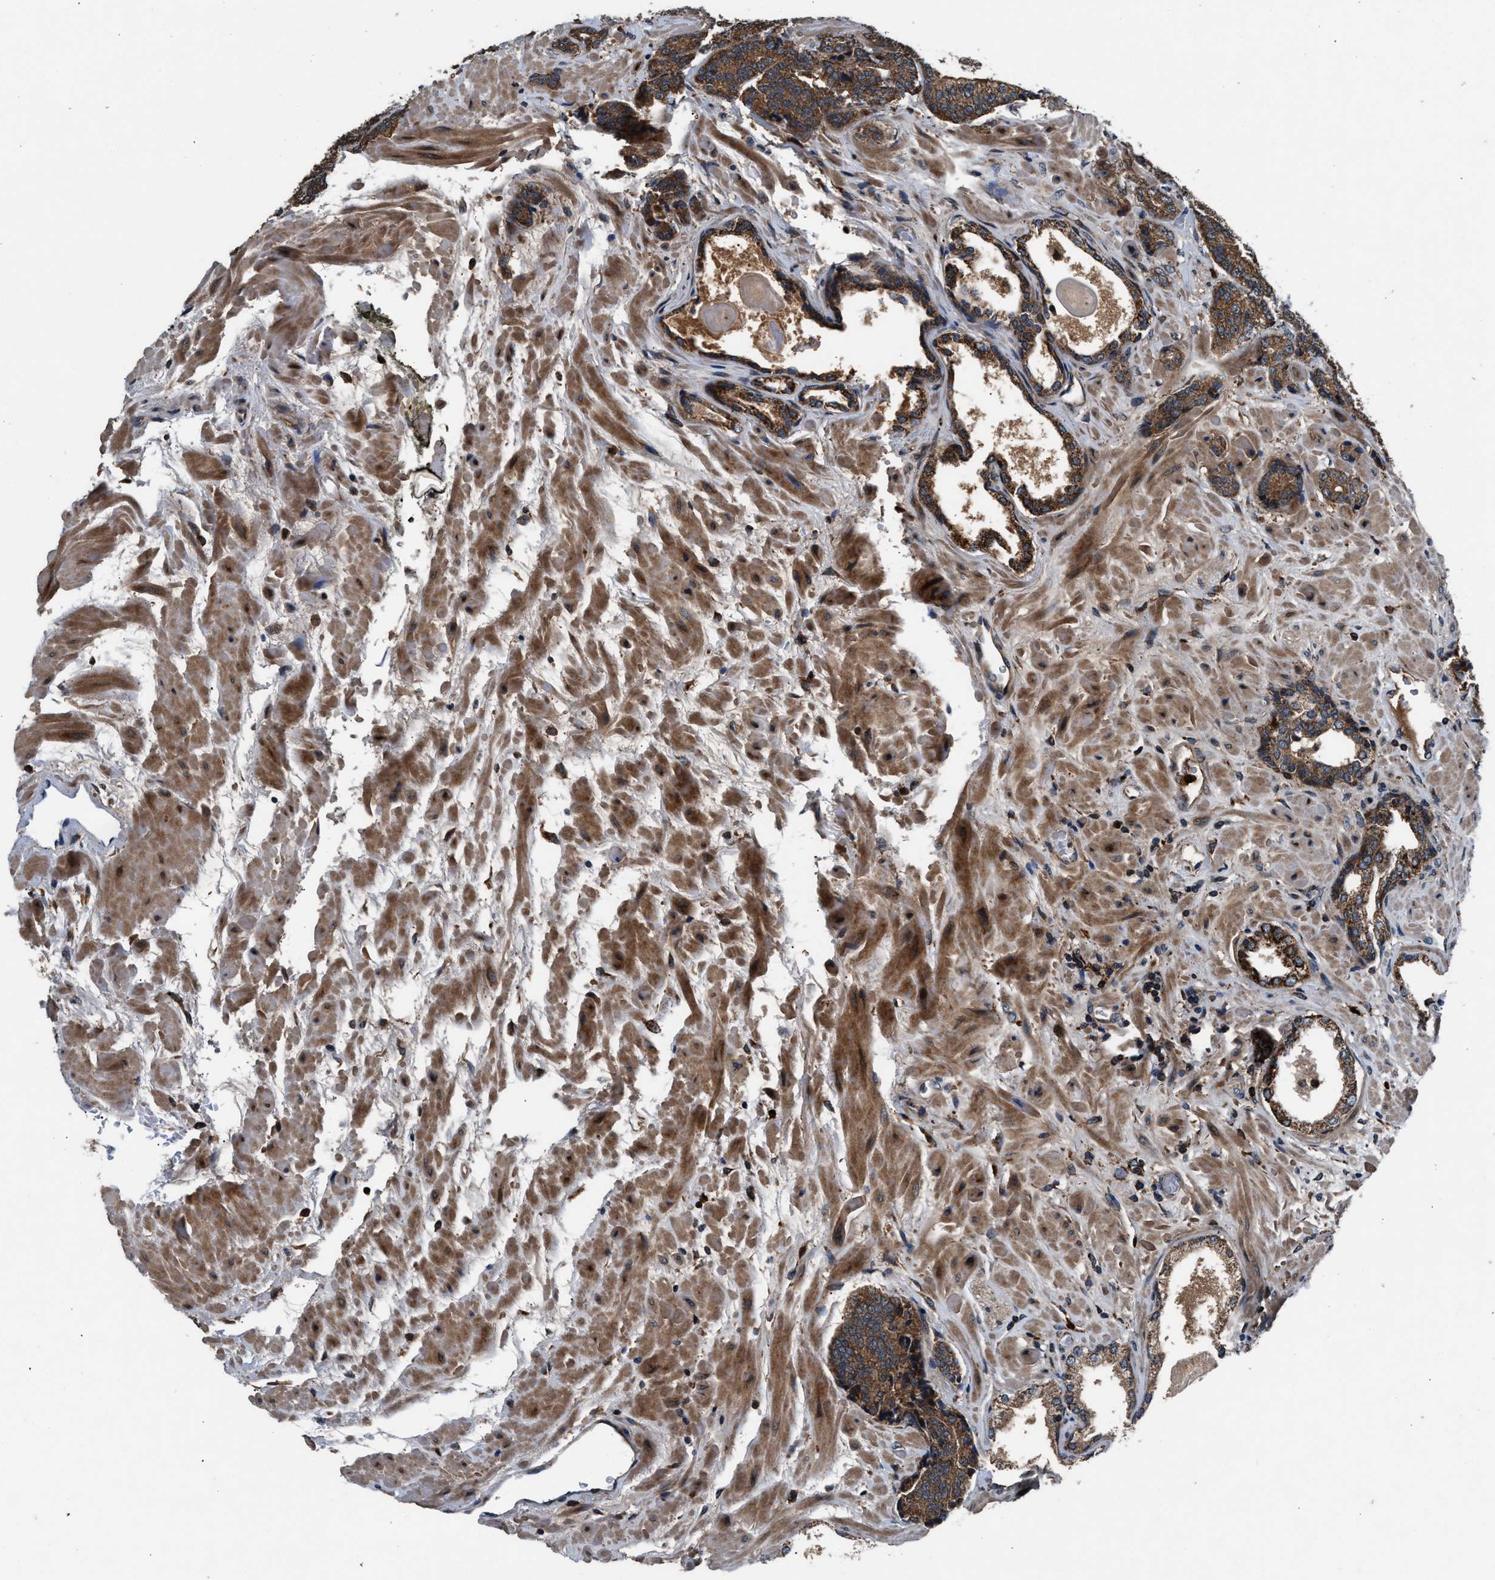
{"staining": {"intensity": "moderate", "quantity": ">75%", "location": "cytoplasmic/membranous"}, "tissue": "prostate cancer", "cell_type": "Tumor cells", "image_type": "cancer", "snomed": [{"axis": "morphology", "description": "Adenocarcinoma, High grade"}, {"axis": "topography", "description": "Prostate"}], "caption": "Brown immunohistochemical staining in prostate cancer (adenocarcinoma (high-grade)) demonstrates moderate cytoplasmic/membranous expression in approximately >75% of tumor cells. (Stains: DAB (3,3'-diaminobenzidine) in brown, nuclei in blue, Microscopy: brightfield microscopy at high magnification).", "gene": "FAM221A", "patient": {"sex": "male", "age": 61}}